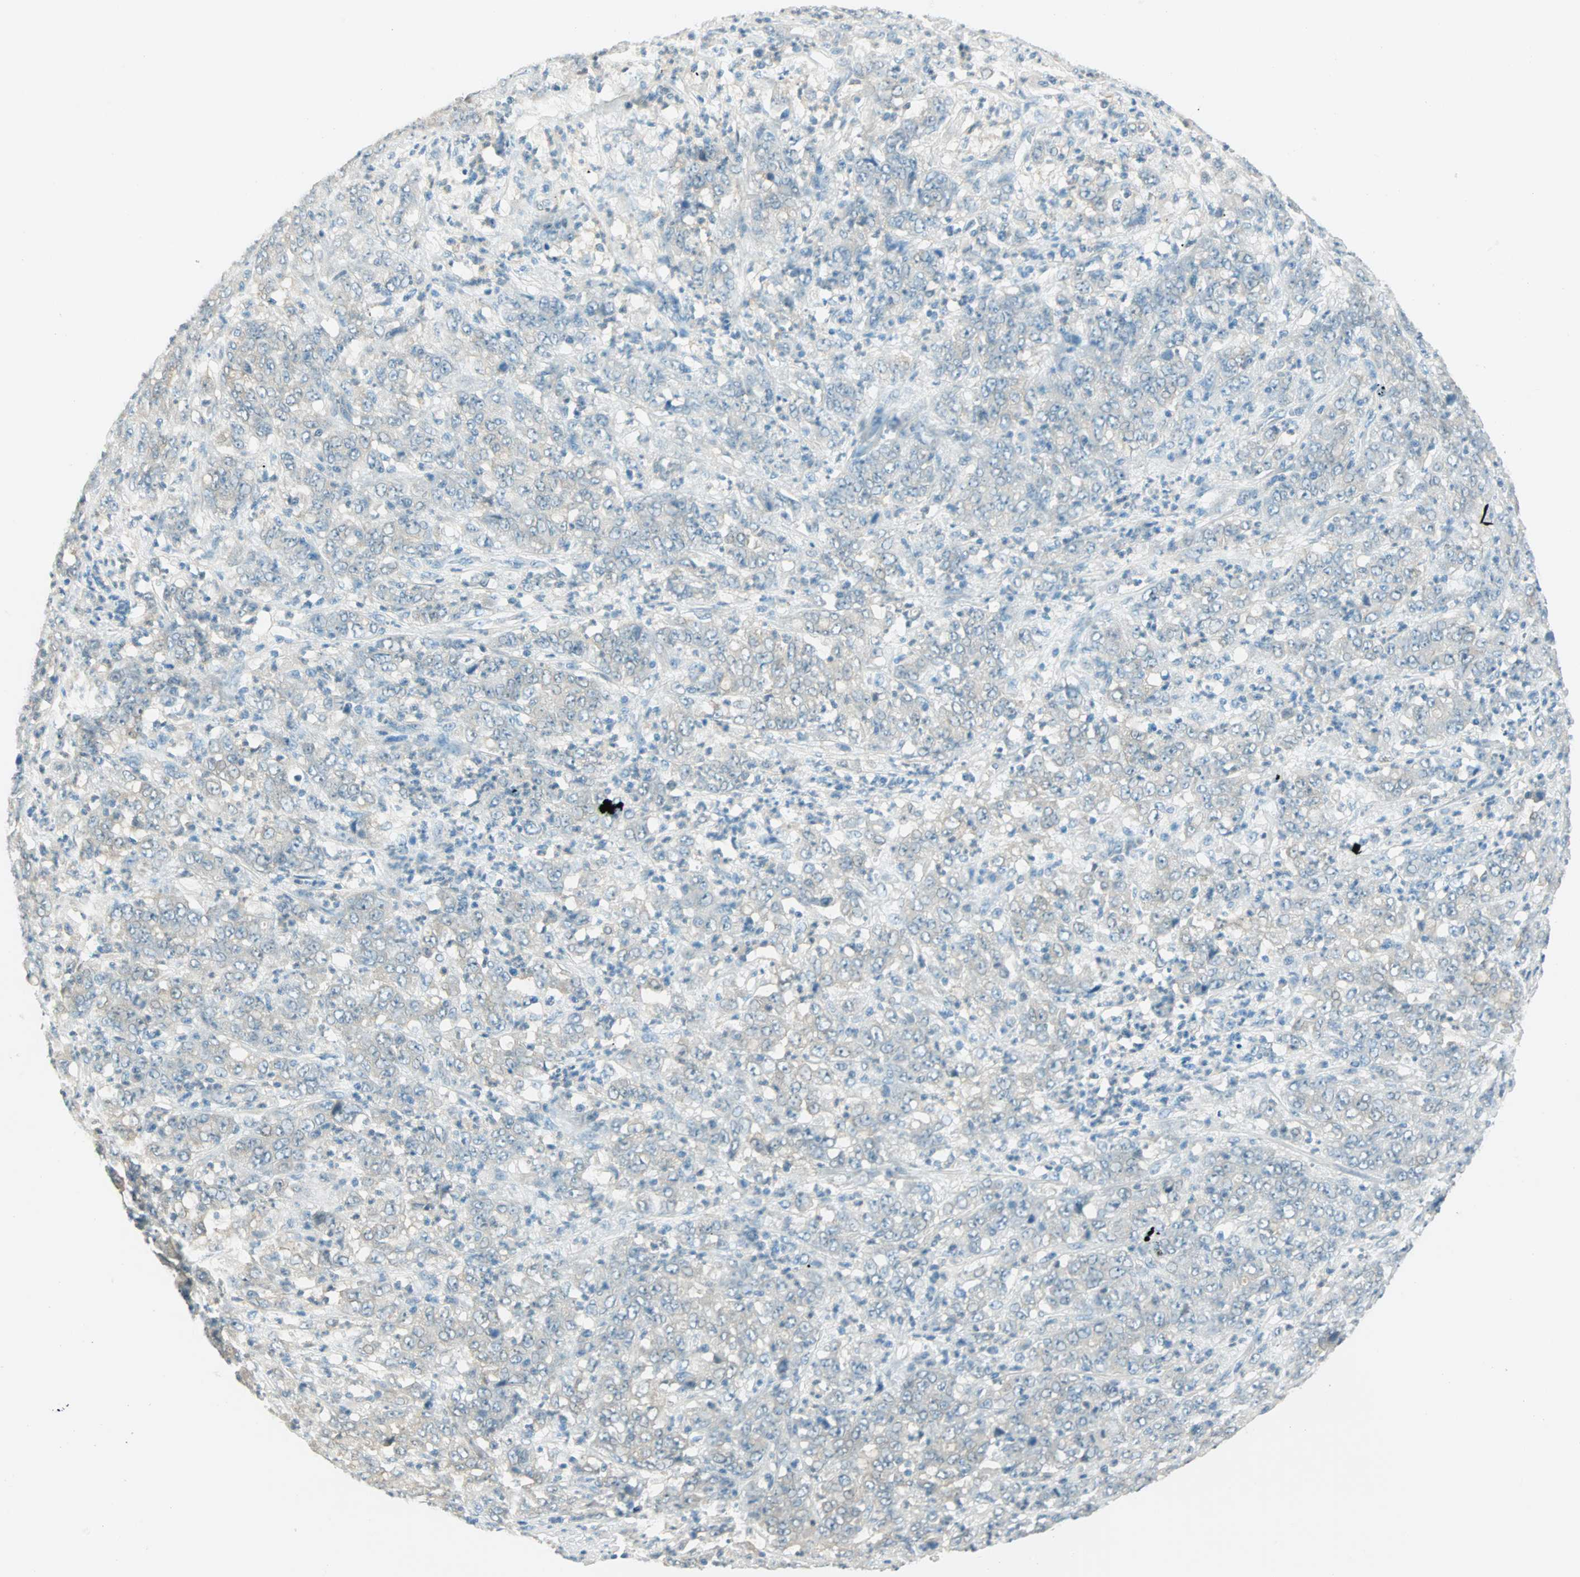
{"staining": {"intensity": "weak", "quantity": "25%-75%", "location": "cytoplasmic/membranous"}, "tissue": "stomach cancer", "cell_type": "Tumor cells", "image_type": "cancer", "snomed": [{"axis": "morphology", "description": "Adenocarcinoma, NOS"}, {"axis": "topography", "description": "Stomach, lower"}], "caption": "A histopathology image of stomach cancer (adenocarcinoma) stained for a protein demonstrates weak cytoplasmic/membranous brown staining in tumor cells.", "gene": "S100A1", "patient": {"sex": "female", "age": 71}}